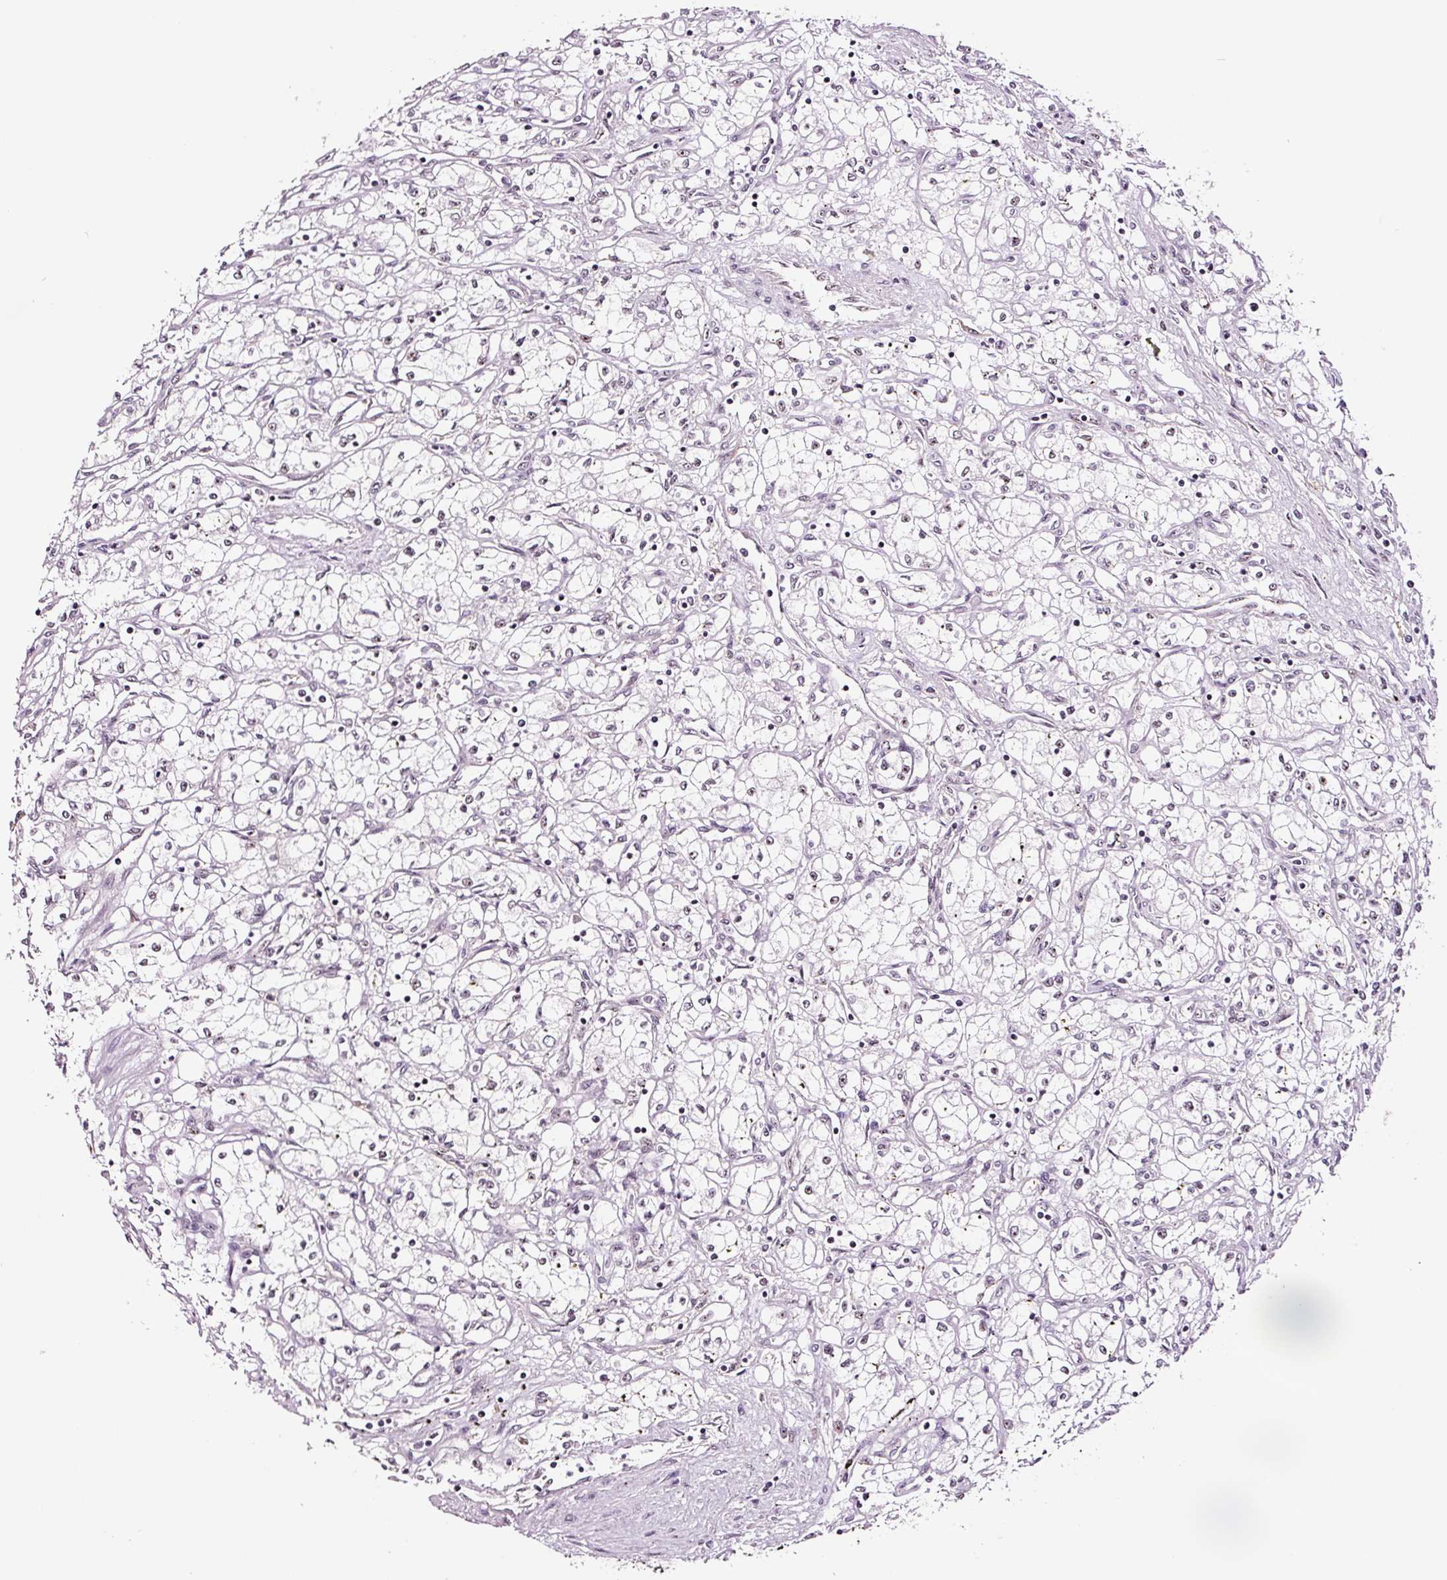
{"staining": {"intensity": "negative", "quantity": "none", "location": "none"}, "tissue": "renal cancer", "cell_type": "Tumor cells", "image_type": "cancer", "snomed": [{"axis": "morphology", "description": "Adenocarcinoma, NOS"}, {"axis": "topography", "description": "Kidney"}], "caption": "Human adenocarcinoma (renal) stained for a protein using immunohistochemistry shows no positivity in tumor cells.", "gene": "GNL3", "patient": {"sex": "male", "age": 59}}